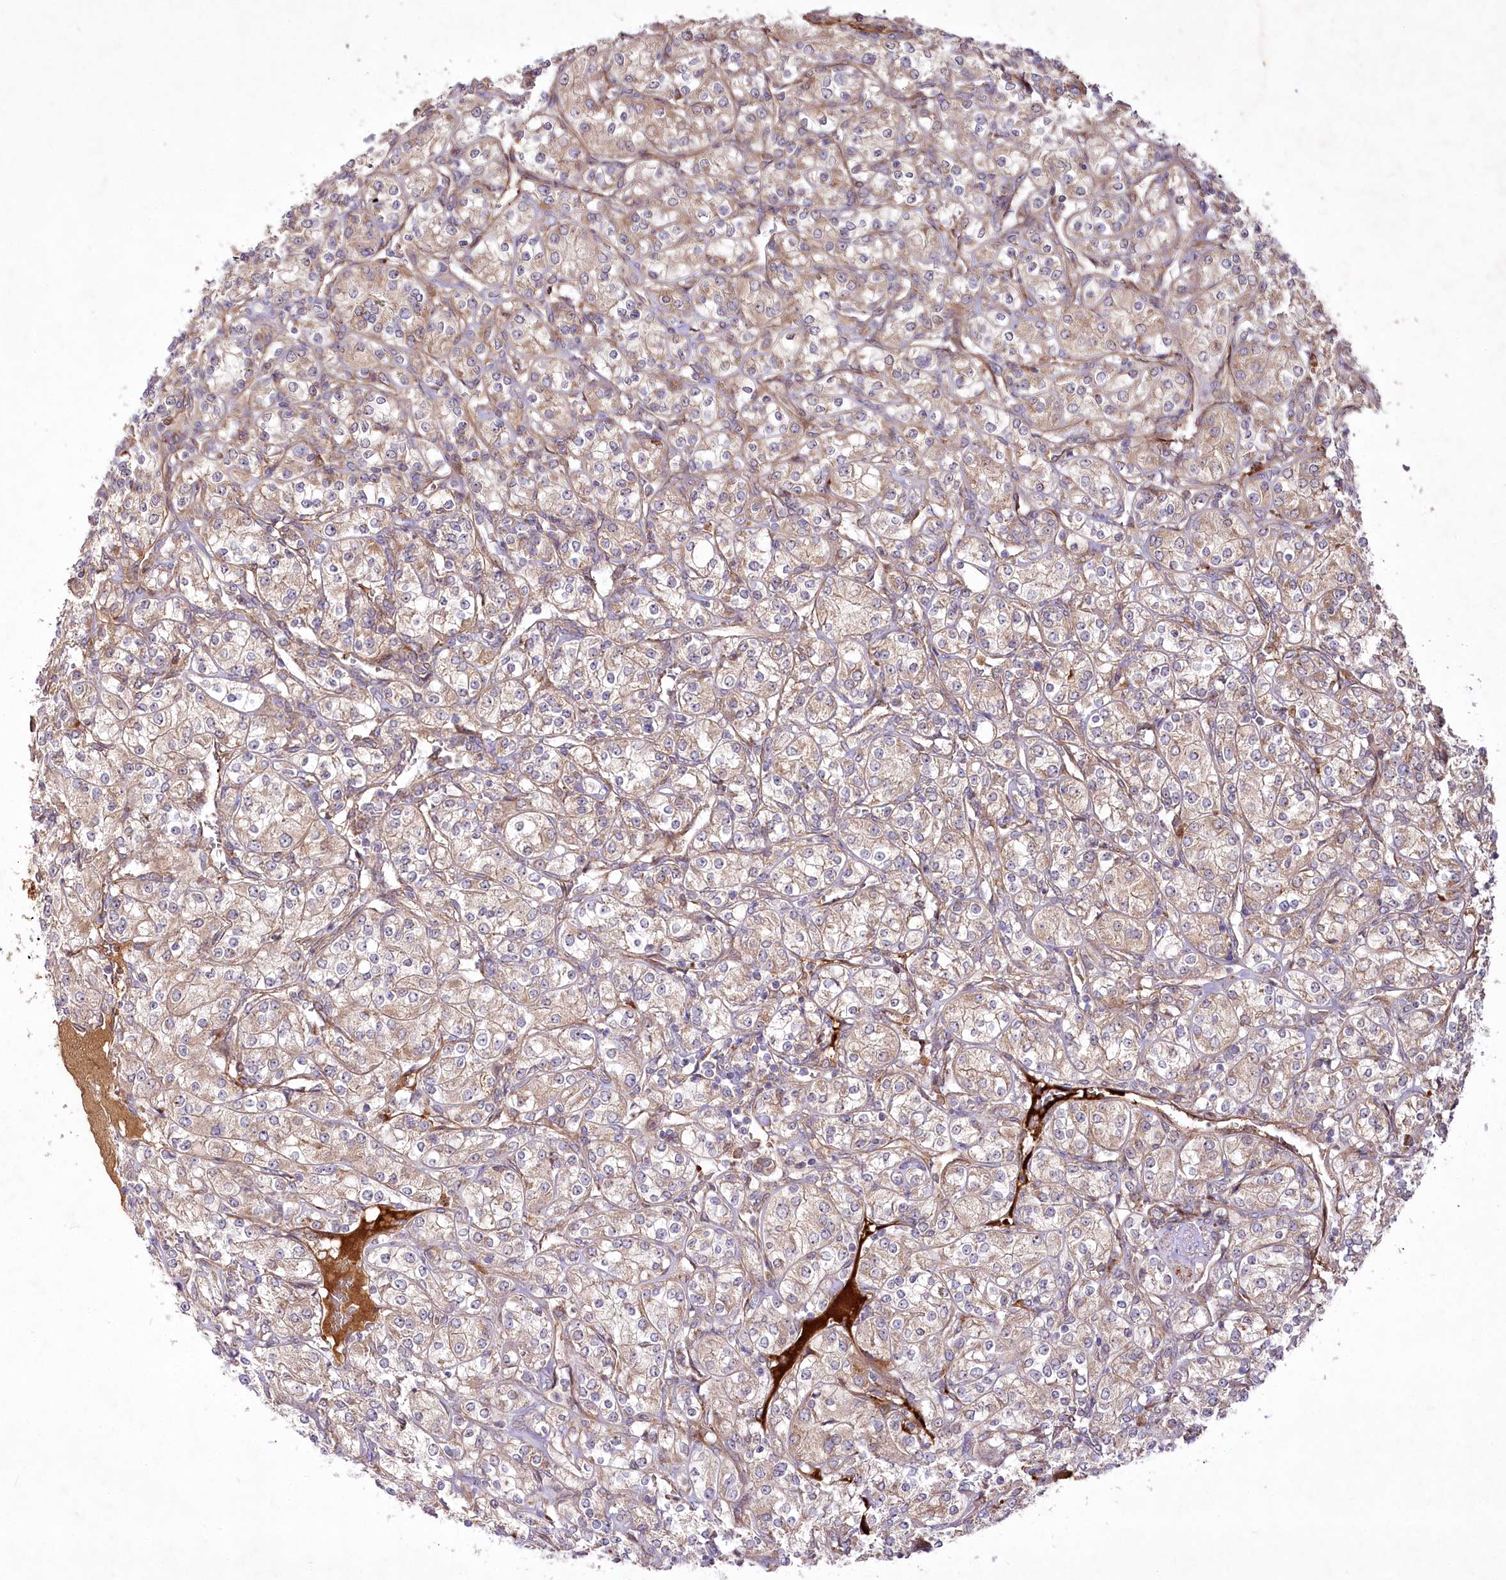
{"staining": {"intensity": "weak", "quantity": ">75%", "location": "cytoplasmic/membranous"}, "tissue": "renal cancer", "cell_type": "Tumor cells", "image_type": "cancer", "snomed": [{"axis": "morphology", "description": "Adenocarcinoma, NOS"}, {"axis": "topography", "description": "Kidney"}], "caption": "Protein expression analysis of human adenocarcinoma (renal) reveals weak cytoplasmic/membranous expression in about >75% of tumor cells.", "gene": "PSTK", "patient": {"sex": "male", "age": 77}}